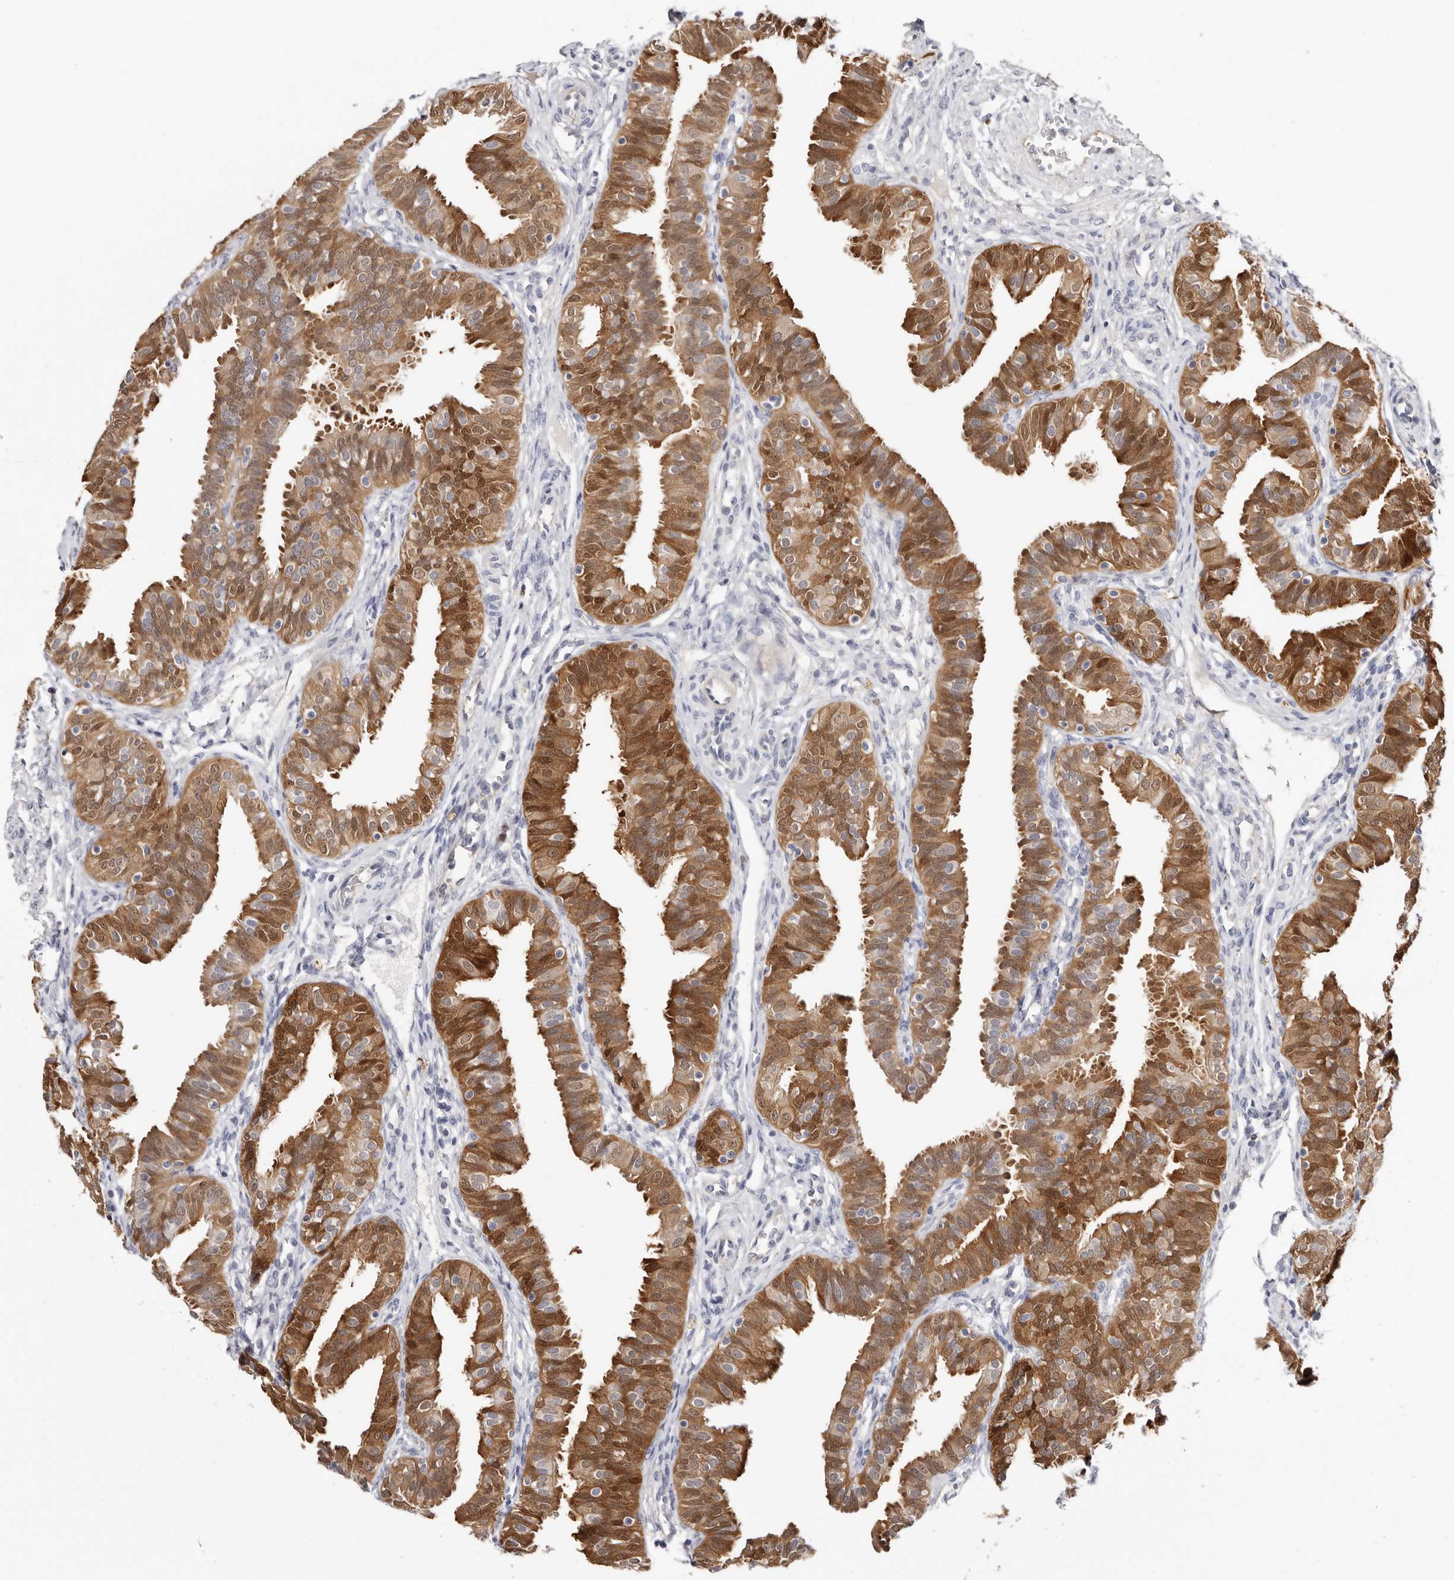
{"staining": {"intensity": "moderate", "quantity": ">75%", "location": "cytoplasmic/membranous,nuclear"}, "tissue": "fallopian tube", "cell_type": "Glandular cells", "image_type": "normal", "snomed": [{"axis": "morphology", "description": "Normal tissue, NOS"}, {"axis": "topography", "description": "Fallopian tube"}], "caption": "Approximately >75% of glandular cells in benign human fallopian tube display moderate cytoplasmic/membranous,nuclear protein staining as visualized by brown immunohistochemical staining.", "gene": "PKDCC", "patient": {"sex": "female", "age": 35}}